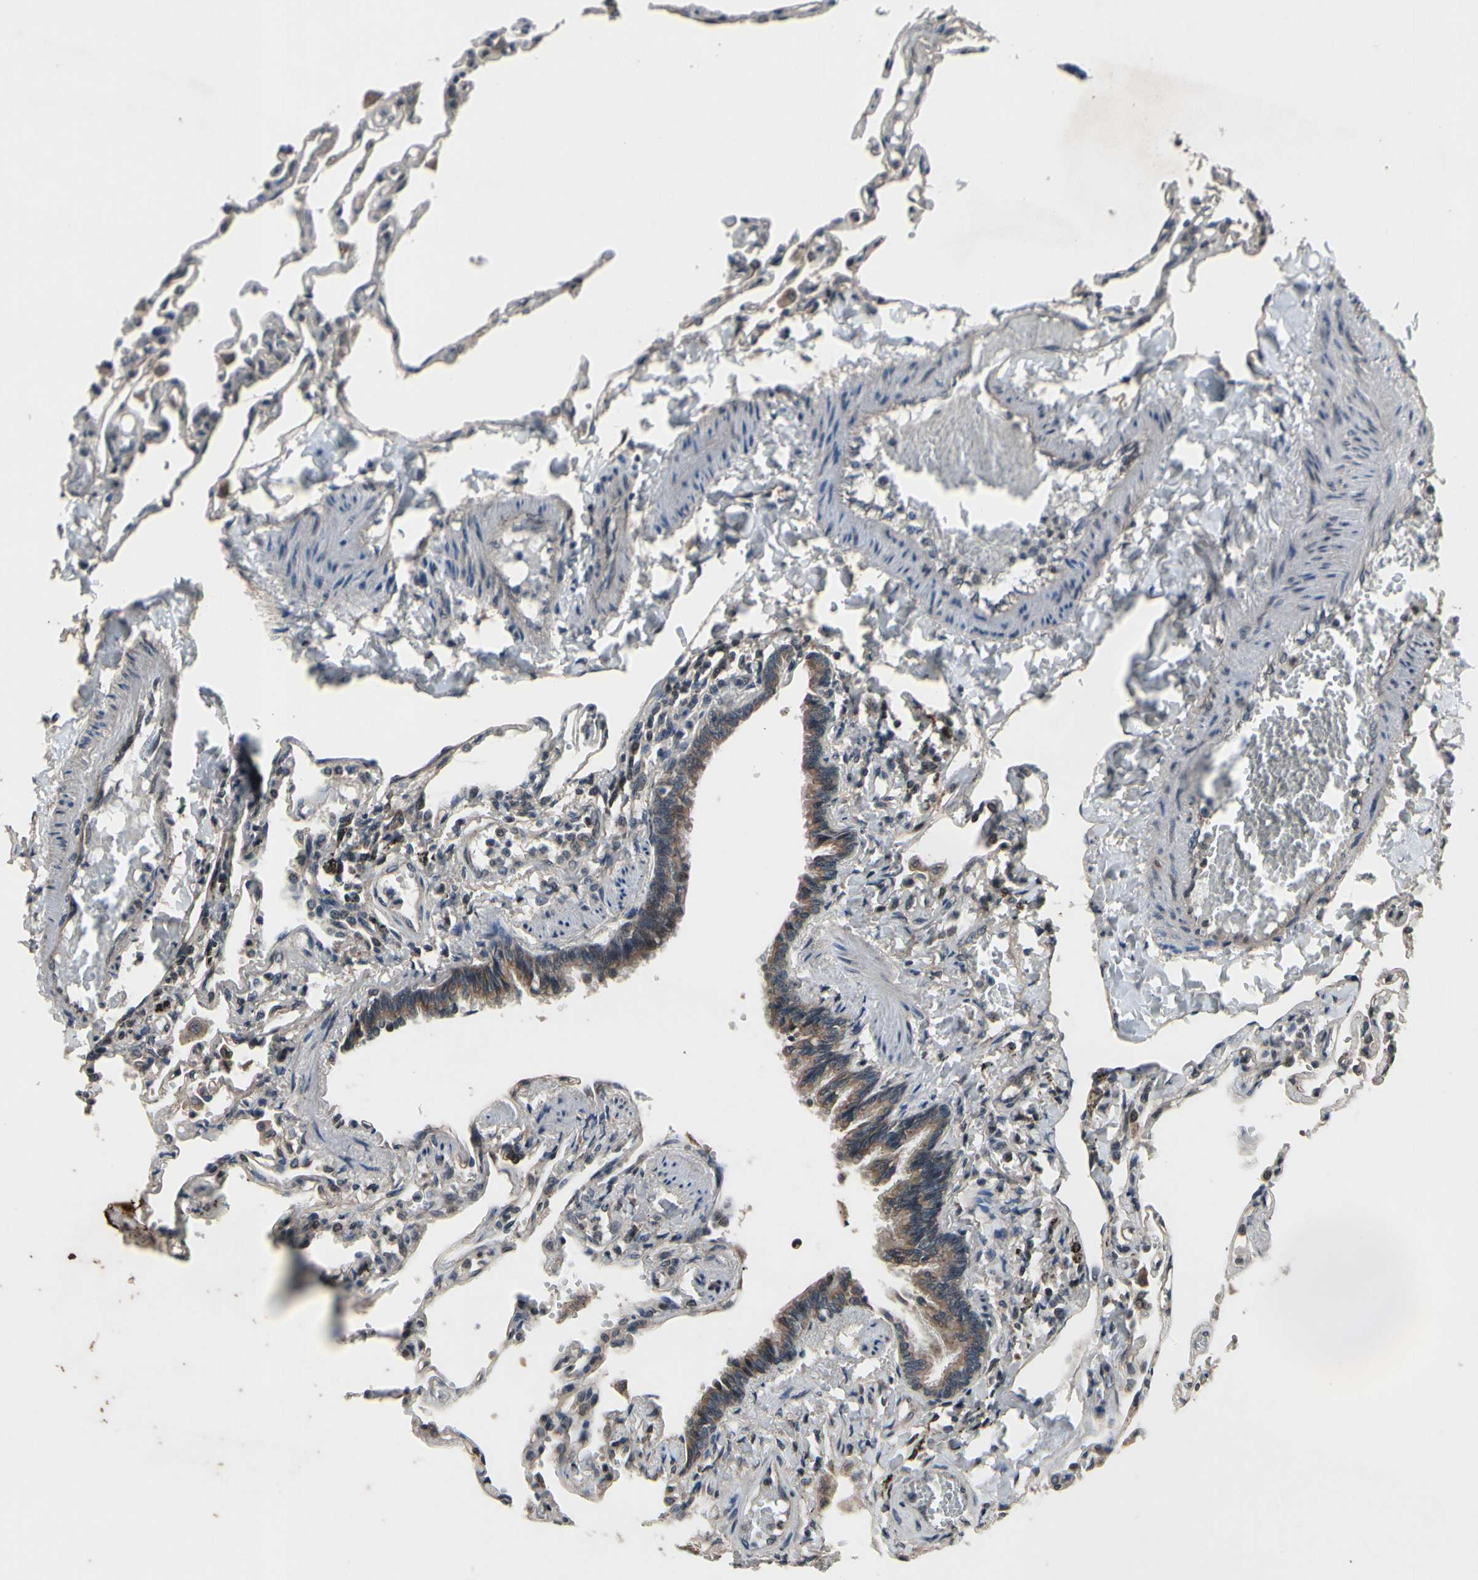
{"staining": {"intensity": "weak", "quantity": ">75%", "location": "cytoplasmic/membranous"}, "tissue": "lung", "cell_type": "Alveolar cells", "image_type": "normal", "snomed": [{"axis": "morphology", "description": "Normal tissue, NOS"}, {"axis": "topography", "description": "Lung"}], "caption": "Immunohistochemistry (IHC) (DAB (3,3'-diaminobenzidine)) staining of normal human lung exhibits weak cytoplasmic/membranous protein staining in about >75% of alveolar cells. Nuclei are stained in blue.", "gene": "MBTPS2", "patient": {"sex": "male", "age": 21}}